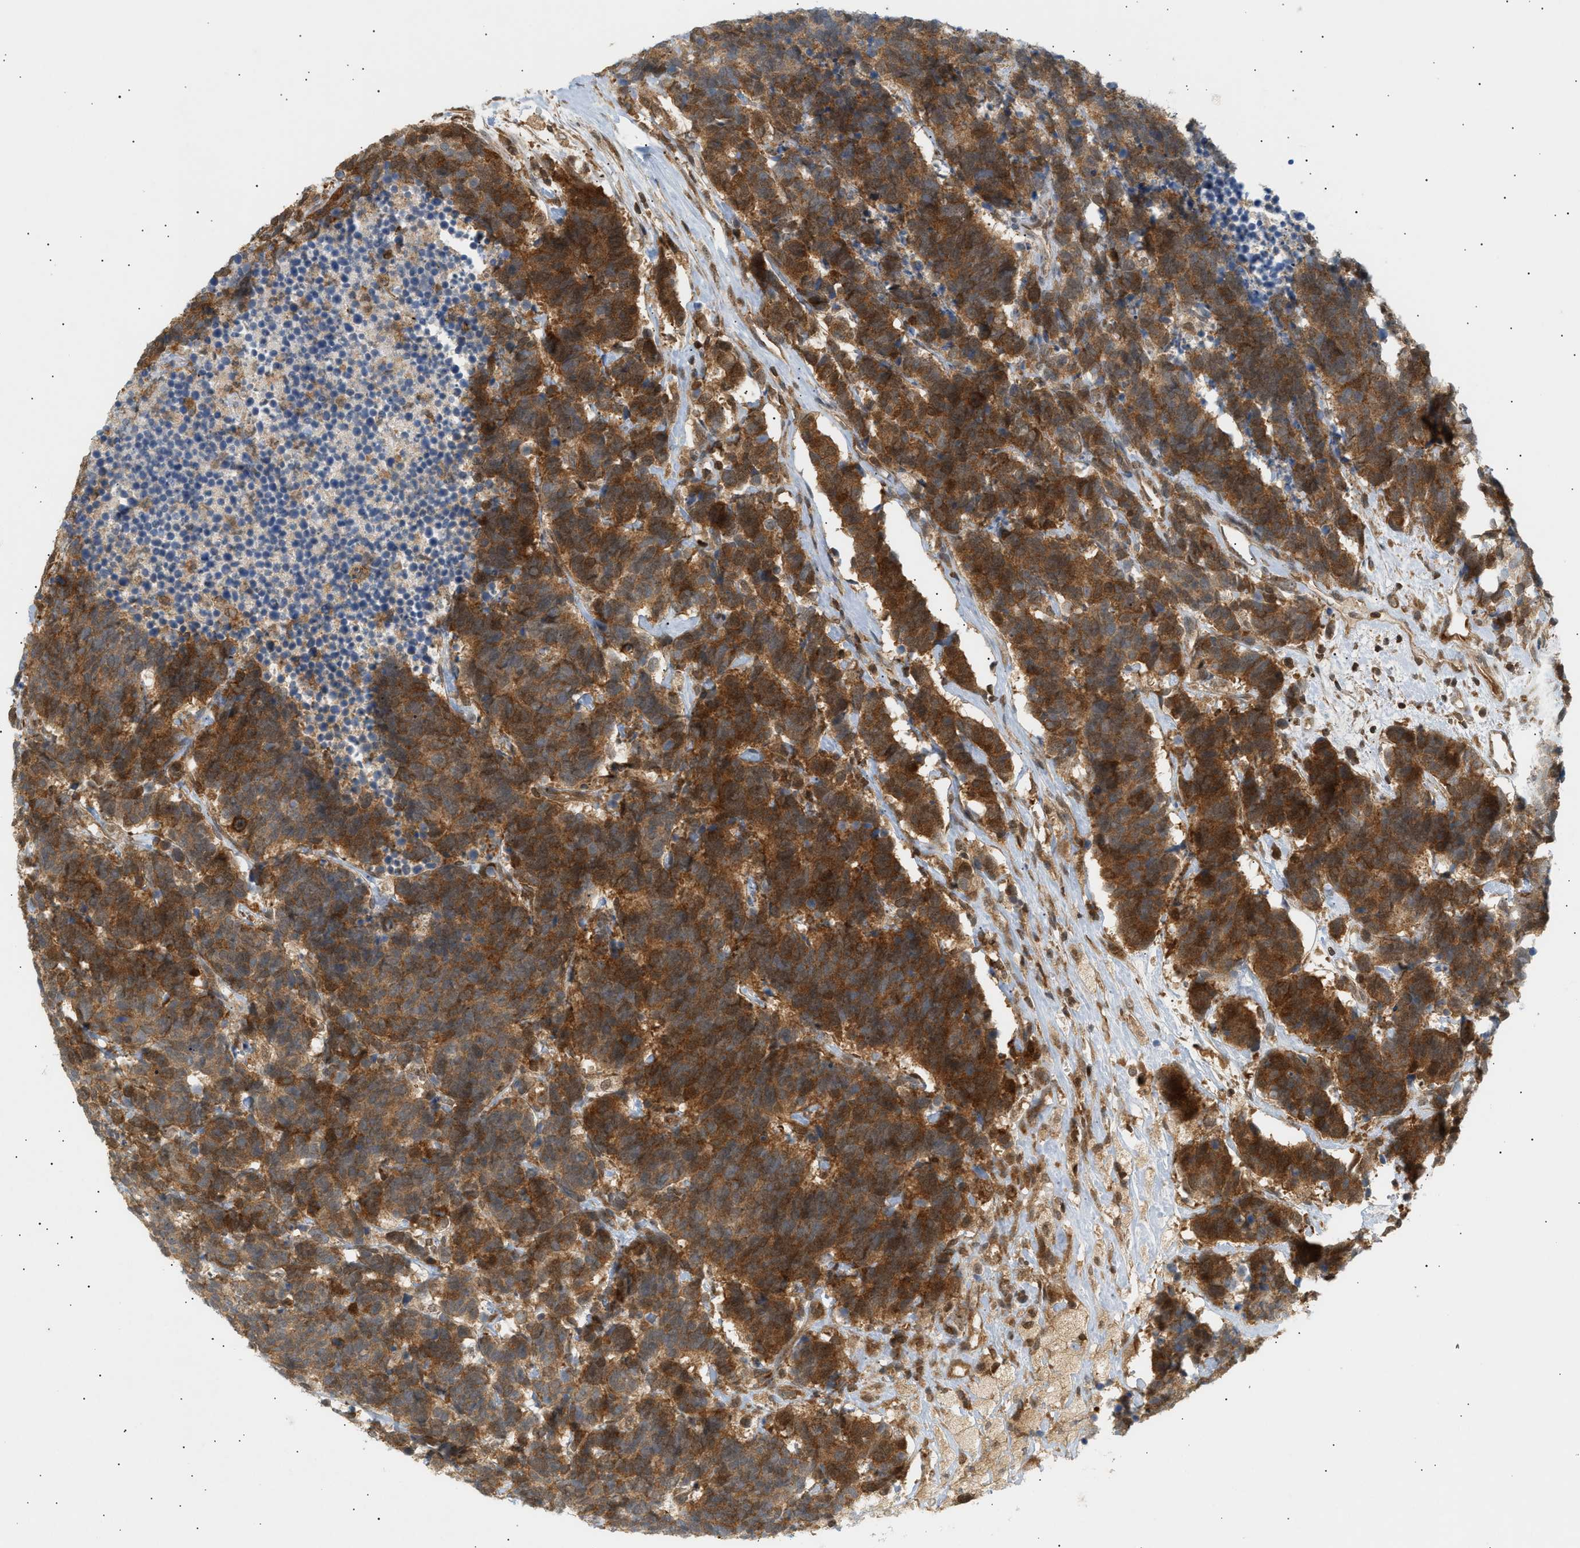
{"staining": {"intensity": "strong", "quantity": ">75%", "location": "cytoplasmic/membranous"}, "tissue": "carcinoid", "cell_type": "Tumor cells", "image_type": "cancer", "snomed": [{"axis": "morphology", "description": "Carcinoma, NOS"}, {"axis": "morphology", "description": "Carcinoid, malignant, NOS"}, {"axis": "topography", "description": "Urinary bladder"}], "caption": "Protein staining by immunohistochemistry demonstrates strong cytoplasmic/membranous staining in approximately >75% of tumor cells in malignant carcinoid. The protein is stained brown, and the nuclei are stained in blue (DAB IHC with brightfield microscopy, high magnification).", "gene": "SHC1", "patient": {"sex": "male", "age": 57}}